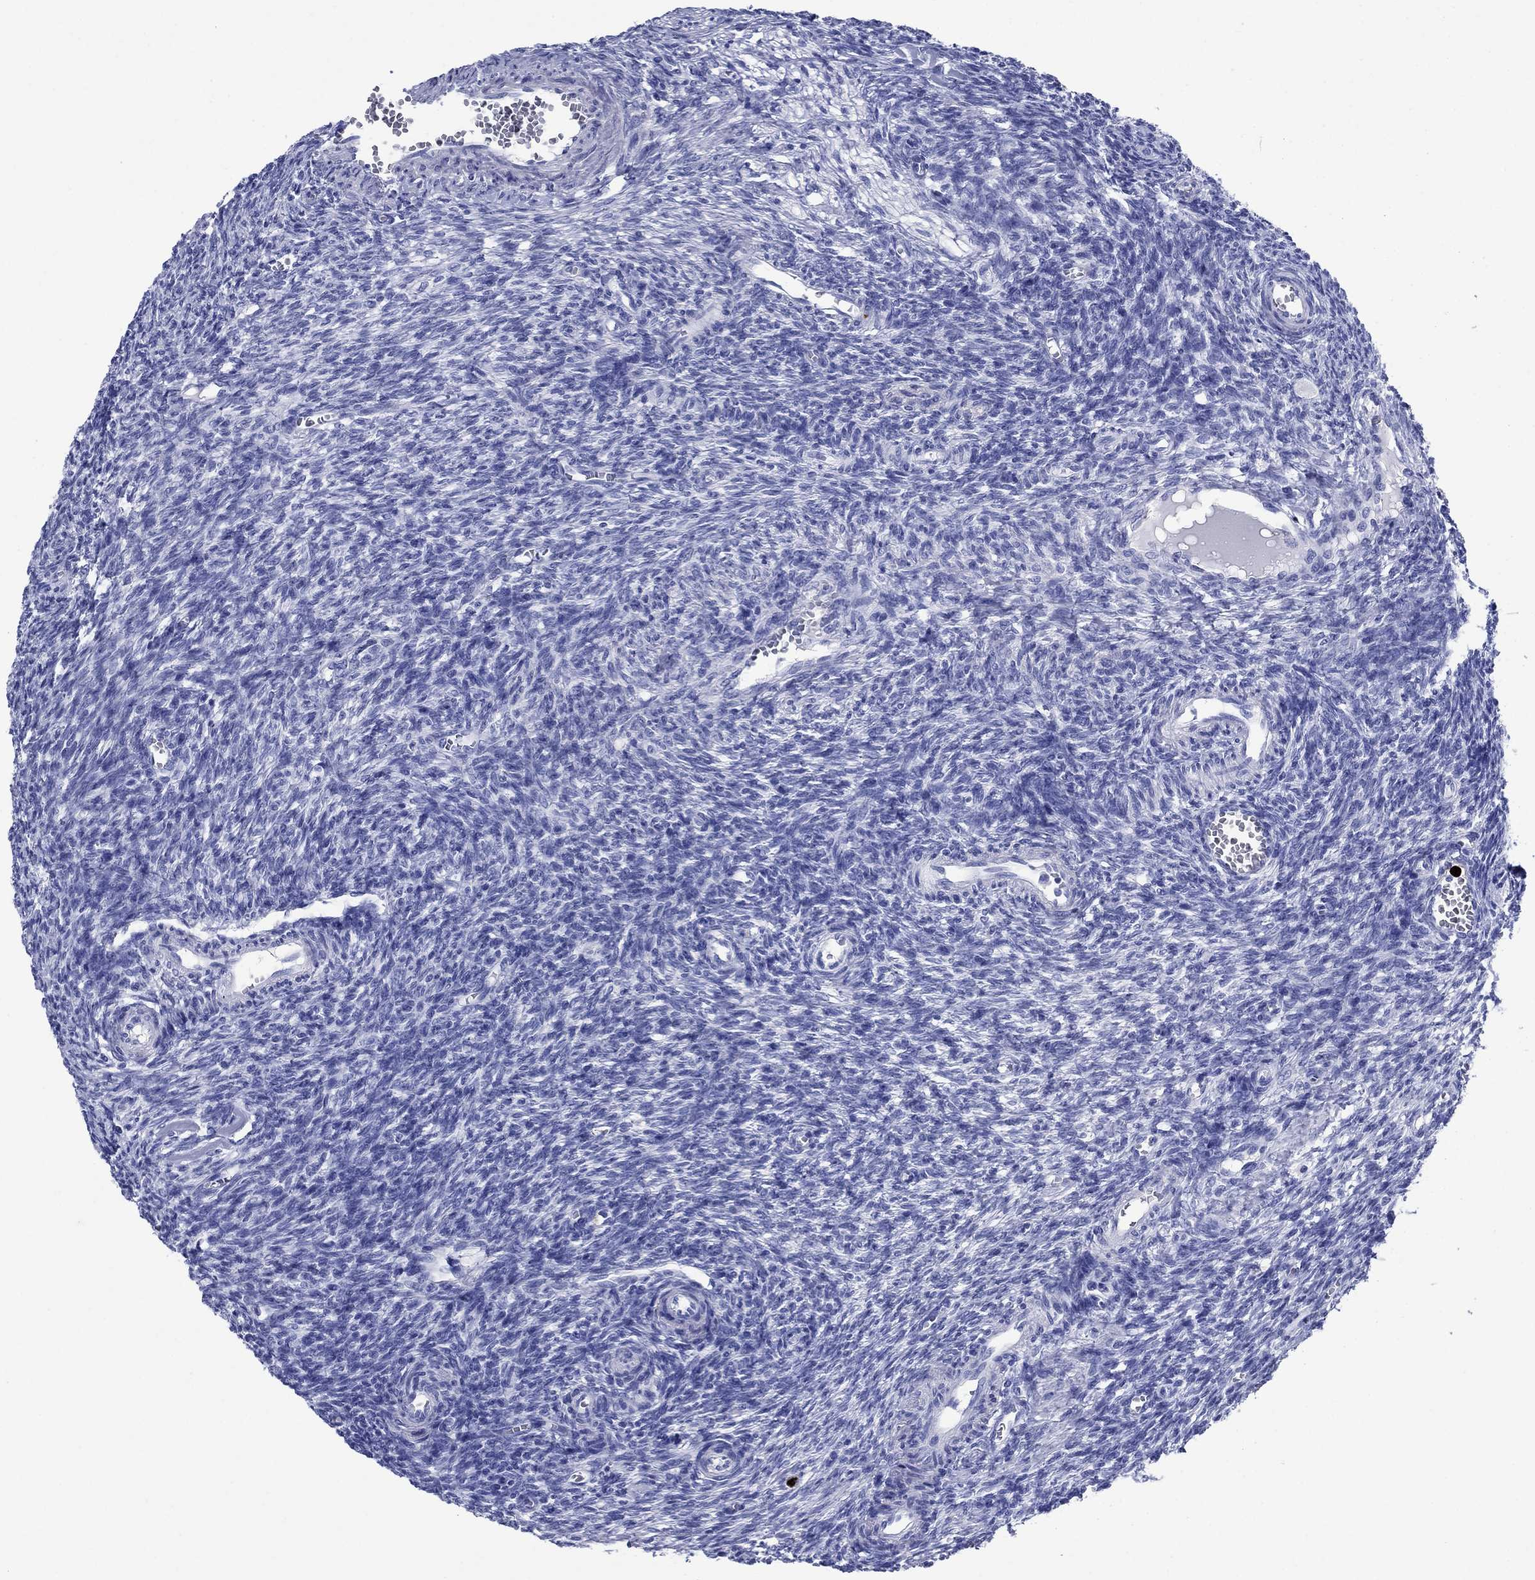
{"staining": {"intensity": "negative", "quantity": "none", "location": "none"}, "tissue": "ovary", "cell_type": "Ovarian stroma cells", "image_type": "normal", "snomed": [{"axis": "morphology", "description": "Normal tissue, NOS"}, {"axis": "topography", "description": "Ovary"}], "caption": "There is no significant staining in ovarian stroma cells of ovary.", "gene": "AZU1", "patient": {"sex": "female", "age": 27}}